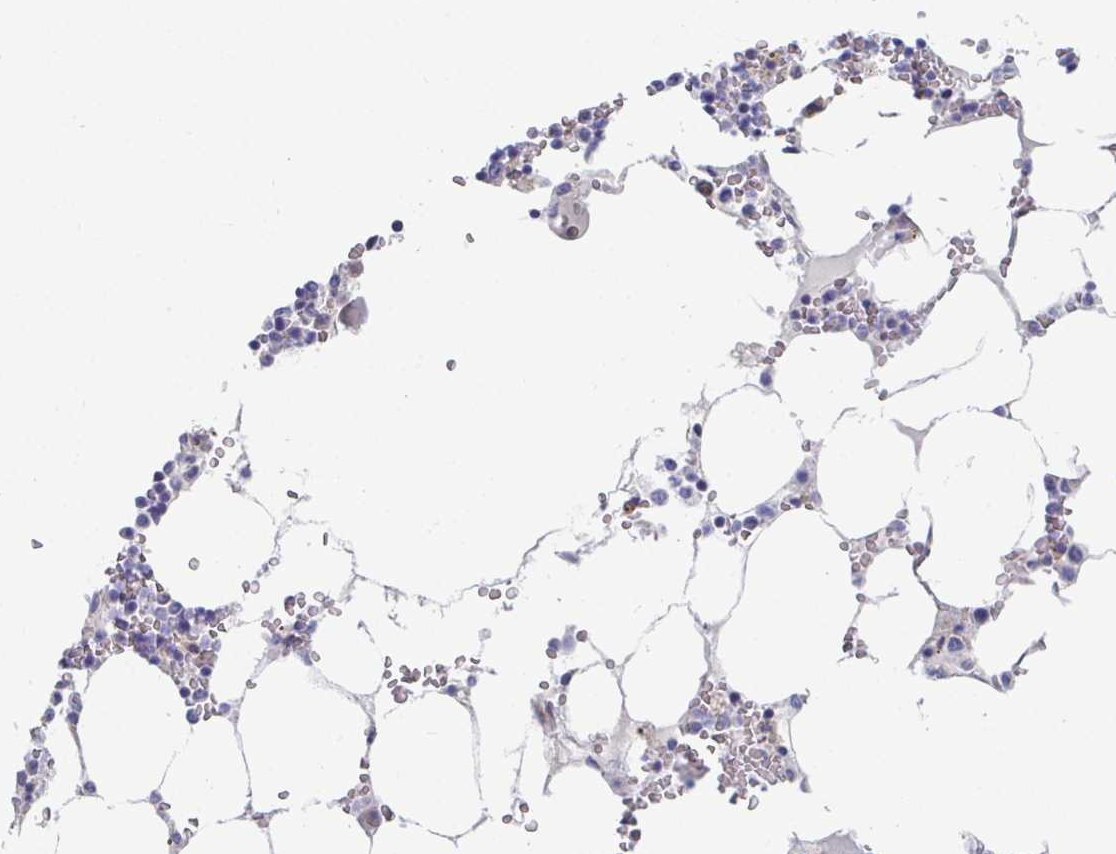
{"staining": {"intensity": "negative", "quantity": "none", "location": "none"}, "tissue": "bone marrow", "cell_type": "Hematopoietic cells", "image_type": "normal", "snomed": [{"axis": "morphology", "description": "Normal tissue, NOS"}, {"axis": "topography", "description": "Bone marrow"}], "caption": "There is no significant staining in hematopoietic cells of bone marrow.", "gene": "TAS2R39", "patient": {"sex": "male", "age": 64}}